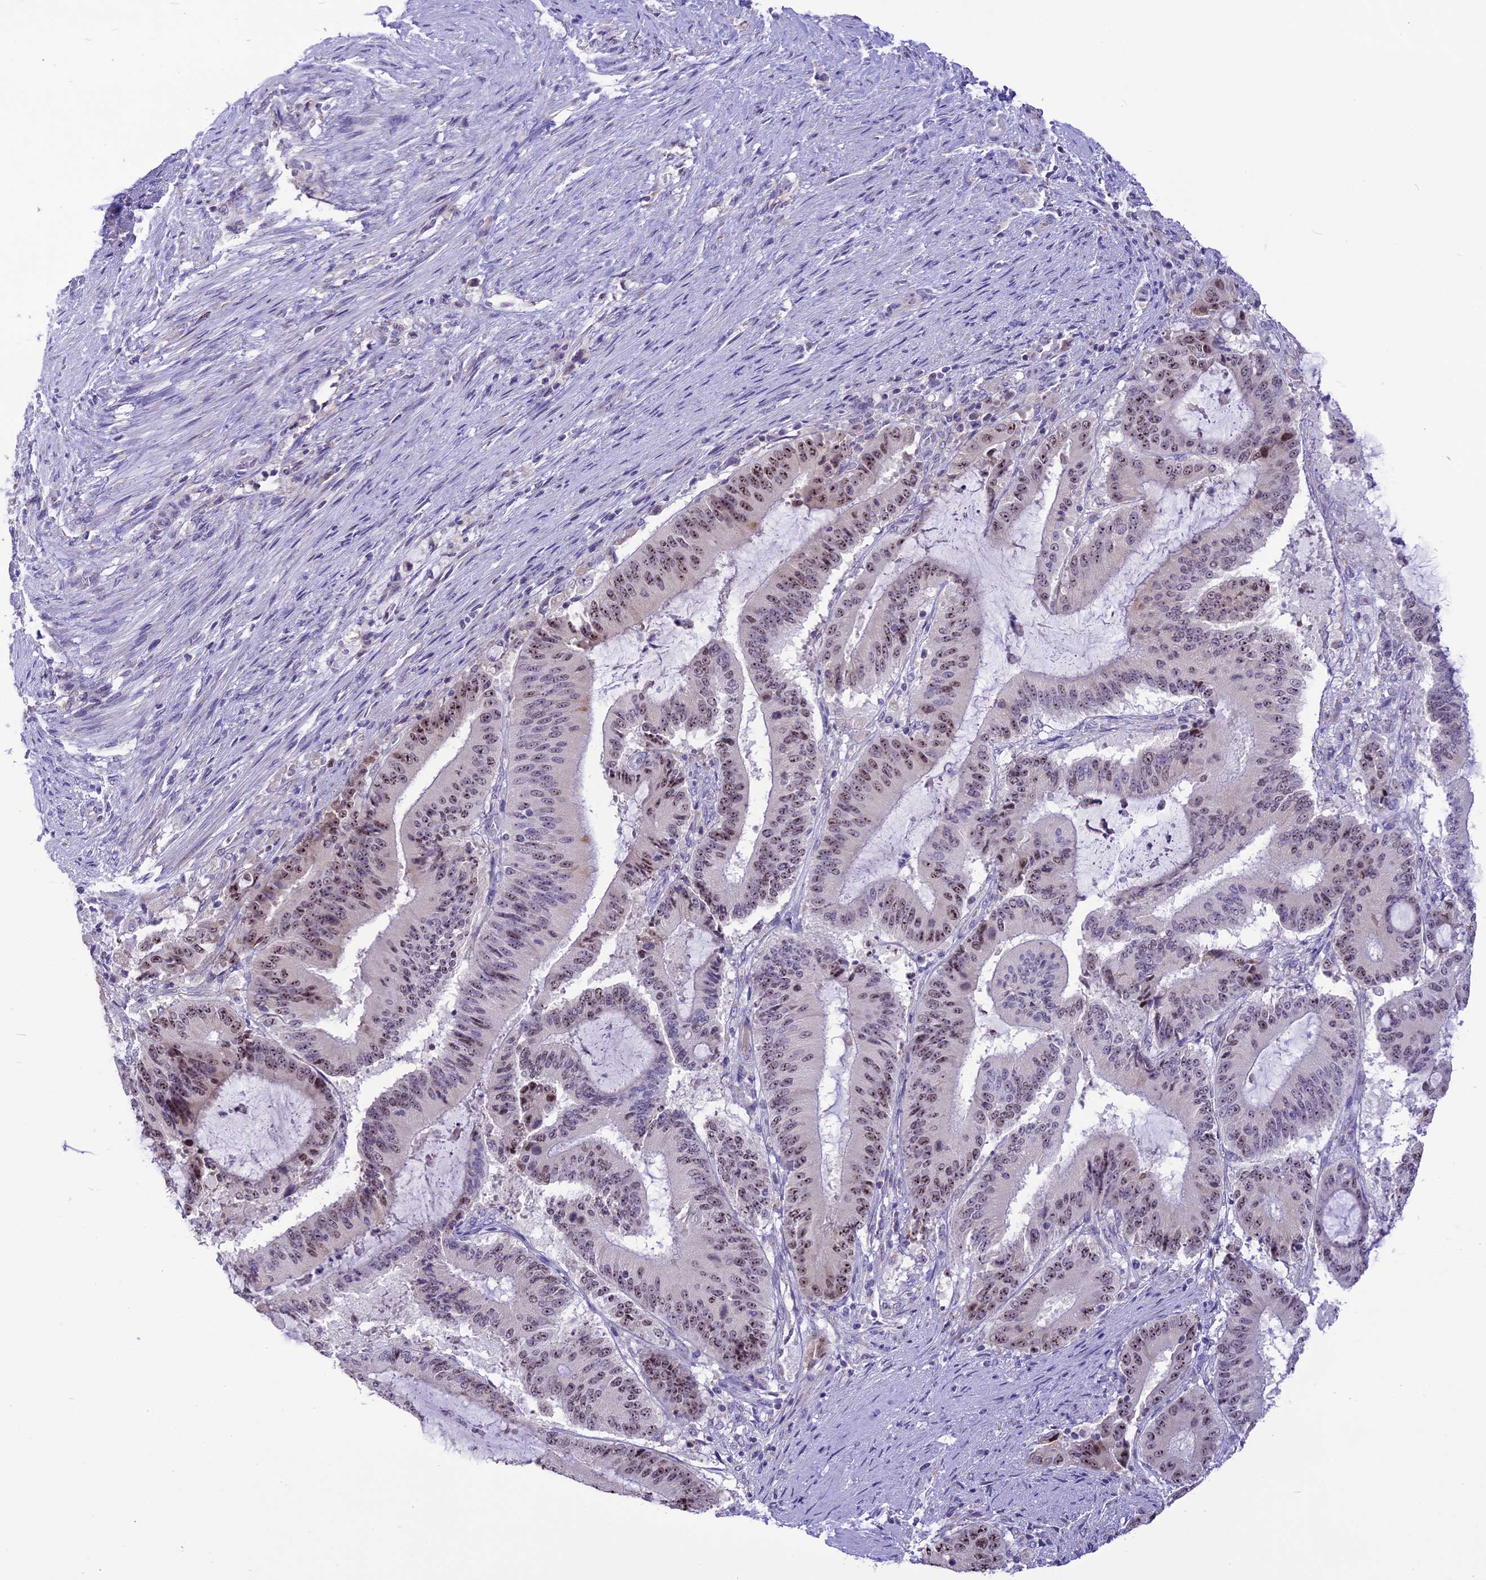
{"staining": {"intensity": "moderate", "quantity": ">75%", "location": "nuclear"}, "tissue": "liver cancer", "cell_type": "Tumor cells", "image_type": "cancer", "snomed": [{"axis": "morphology", "description": "Normal tissue, NOS"}, {"axis": "morphology", "description": "Cholangiocarcinoma"}, {"axis": "topography", "description": "Liver"}, {"axis": "topography", "description": "Peripheral nerve tissue"}], "caption": "IHC (DAB (3,3'-diaminobenzidine)) staining of cholangiocarcinoma (liver) exhibits moderate nuclear protein positivity in about >75% of tumor cells.", "gene": "CMSS1", "patient": {"sex": "female", "age": 73}}